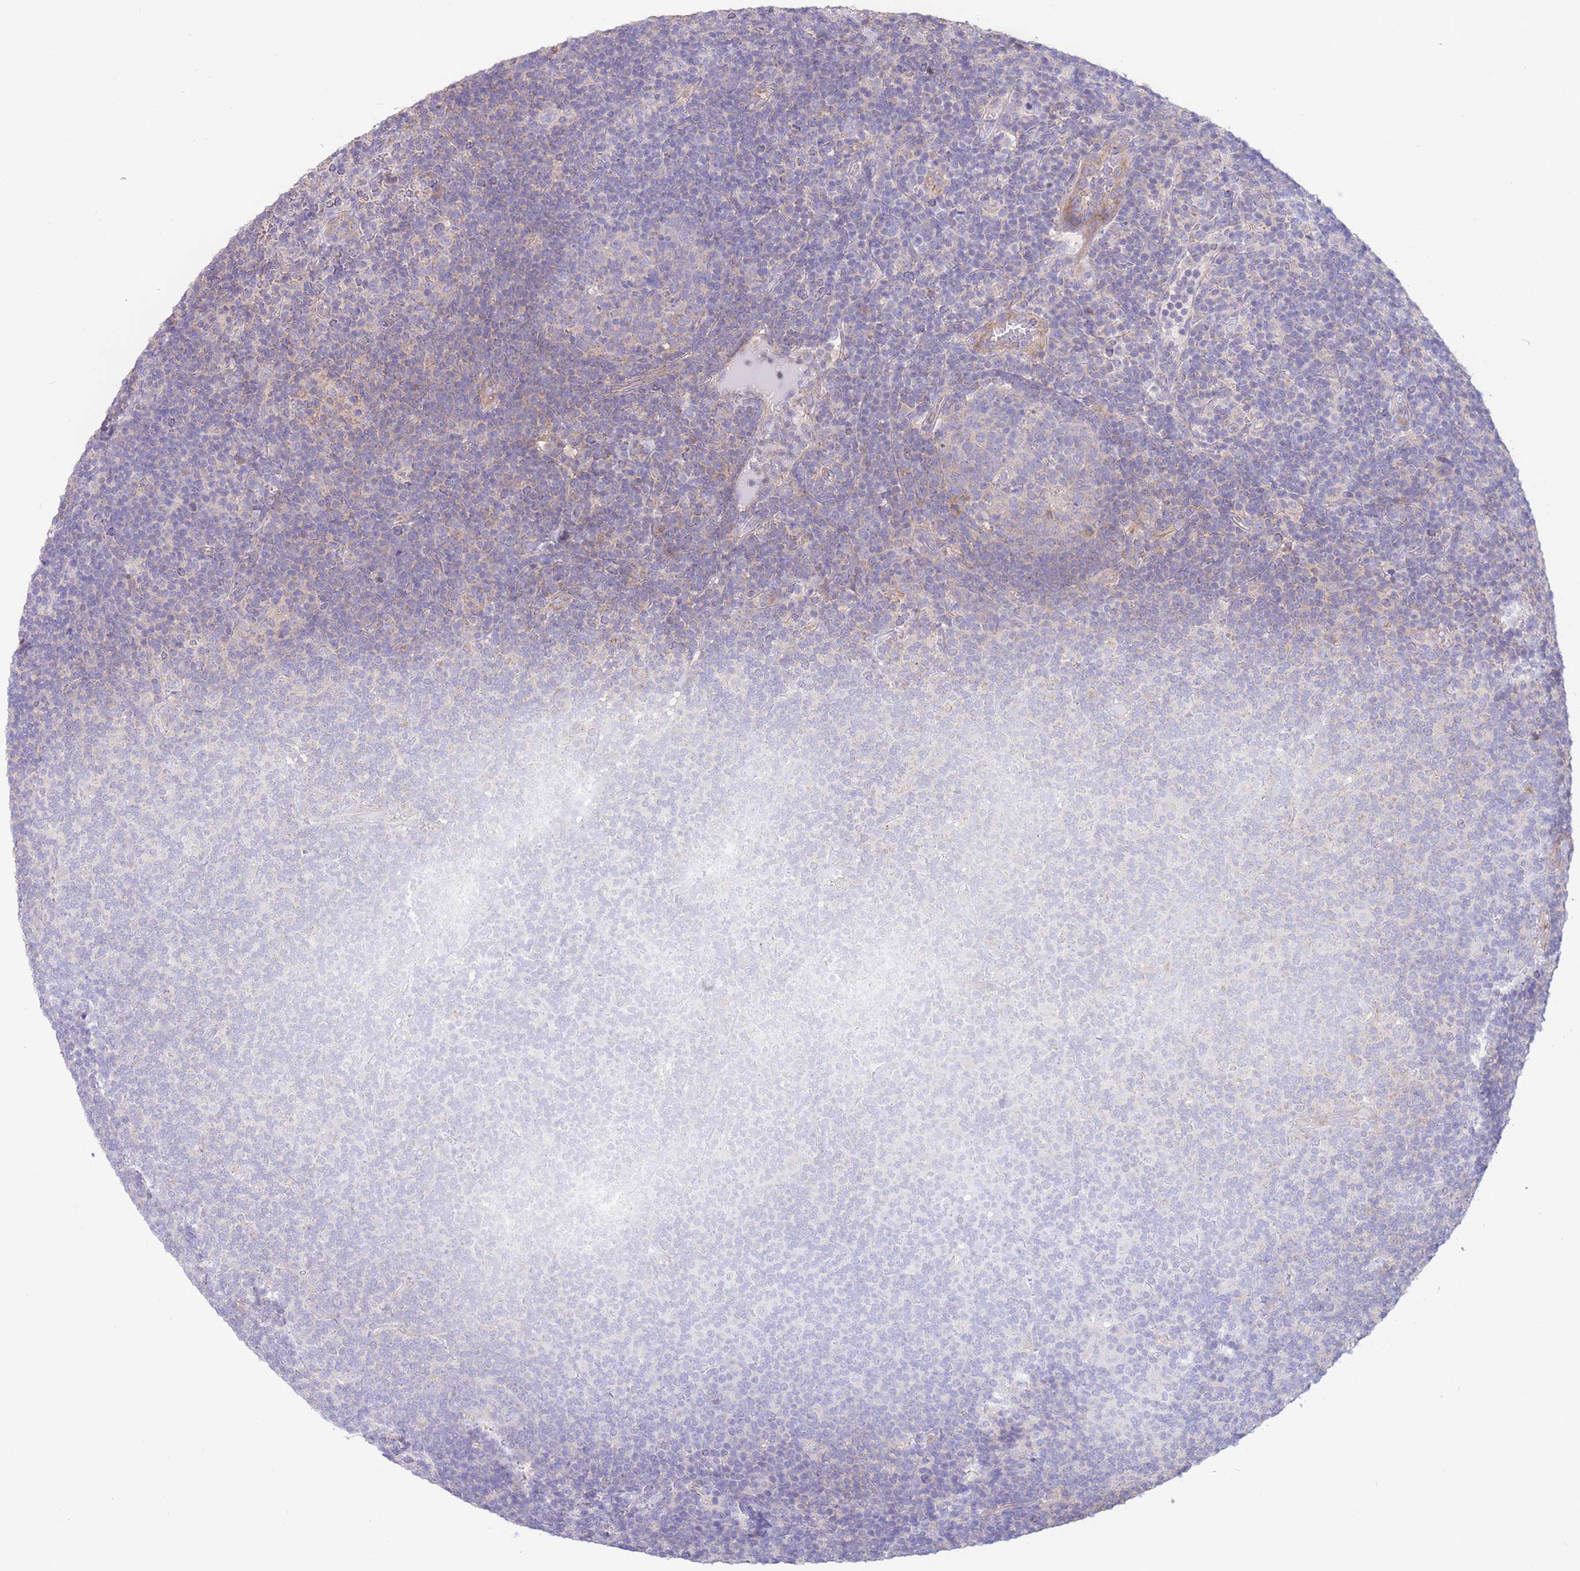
{"staining": {"intensity": "negative", "quantity": "none", "location": "none"}, "tissue": "lymphoma", "cell_type": "Tumor cells", "image_type": "cancer", "snomed": [{"axis": "morphology", "description": "Hodgkin's disease, NOS"}, {"axis": "topography", "description": "Lymph node"}], "caption": "DAB (3,3'-diaminobenzidine) immunohistochemical staining of human lymphoma demonstrates no significant positivity in tumor cells.", "gene": "ALS2CL", "patient": {"sex": "female", "age": 57}}